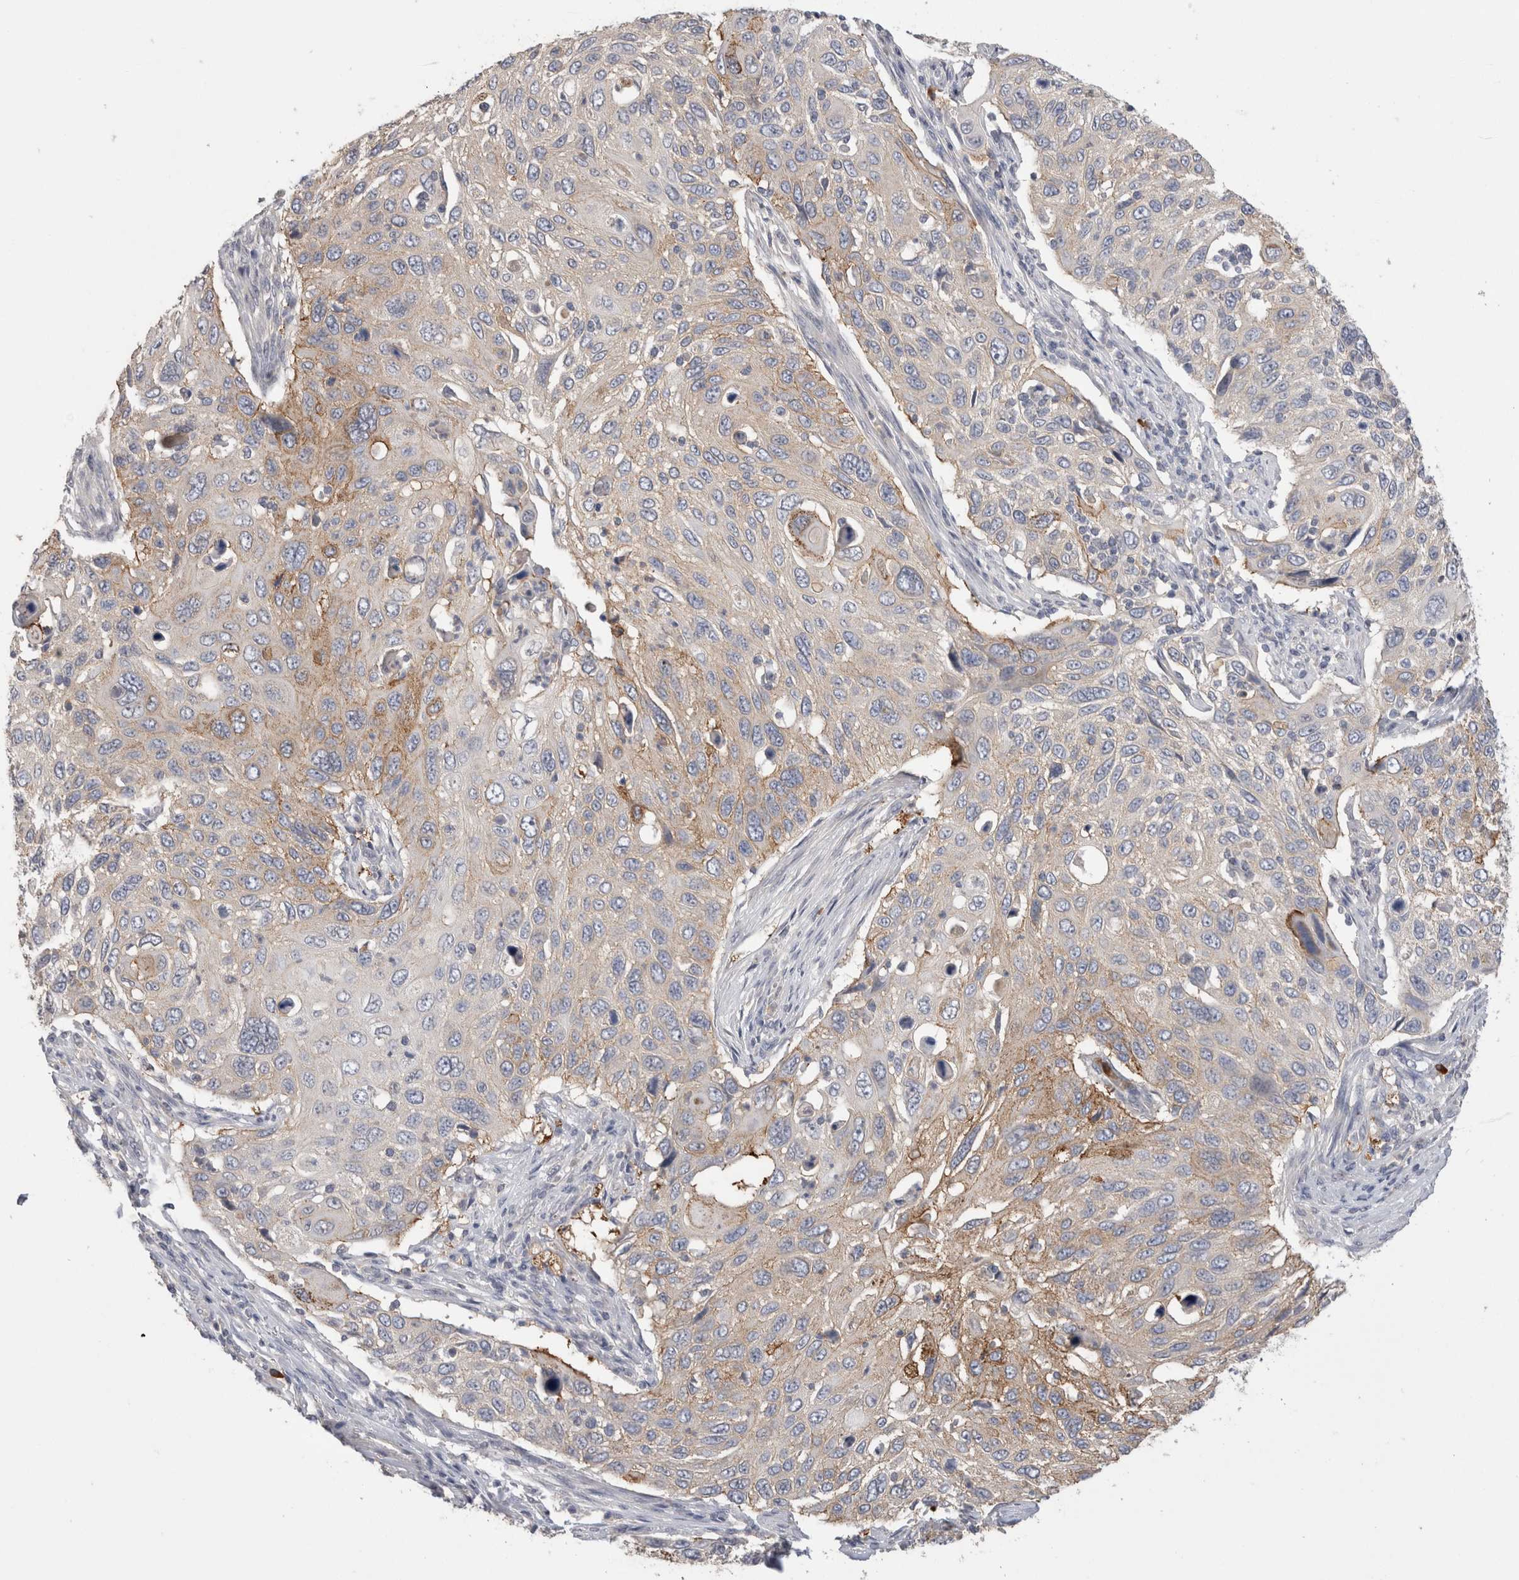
{"staining": {"intensity": "weak", "quantity": "<25%", "location": "cytoplasmic/membranous"}, "tissue": "cervical cancer", "cell_type": "Tumor cells", "image_type": "cancer", "snomed": [{"axis": "morphology", "description": "Squamous cell carcinoma, NOS"}, {"axis": "topography", "description": "Cervix"}], "caption": "Tumor cells are negative for protein expression in human cervical cancer (squamous cell carcinoma). The staining is performed using DAB (3,3'-diaminobenzidine) brown chromogen with nuclei counter-stained in using hematoxylin.", "gene": "PPP3CC", "patient": {"sex": "female", "age": 70}}